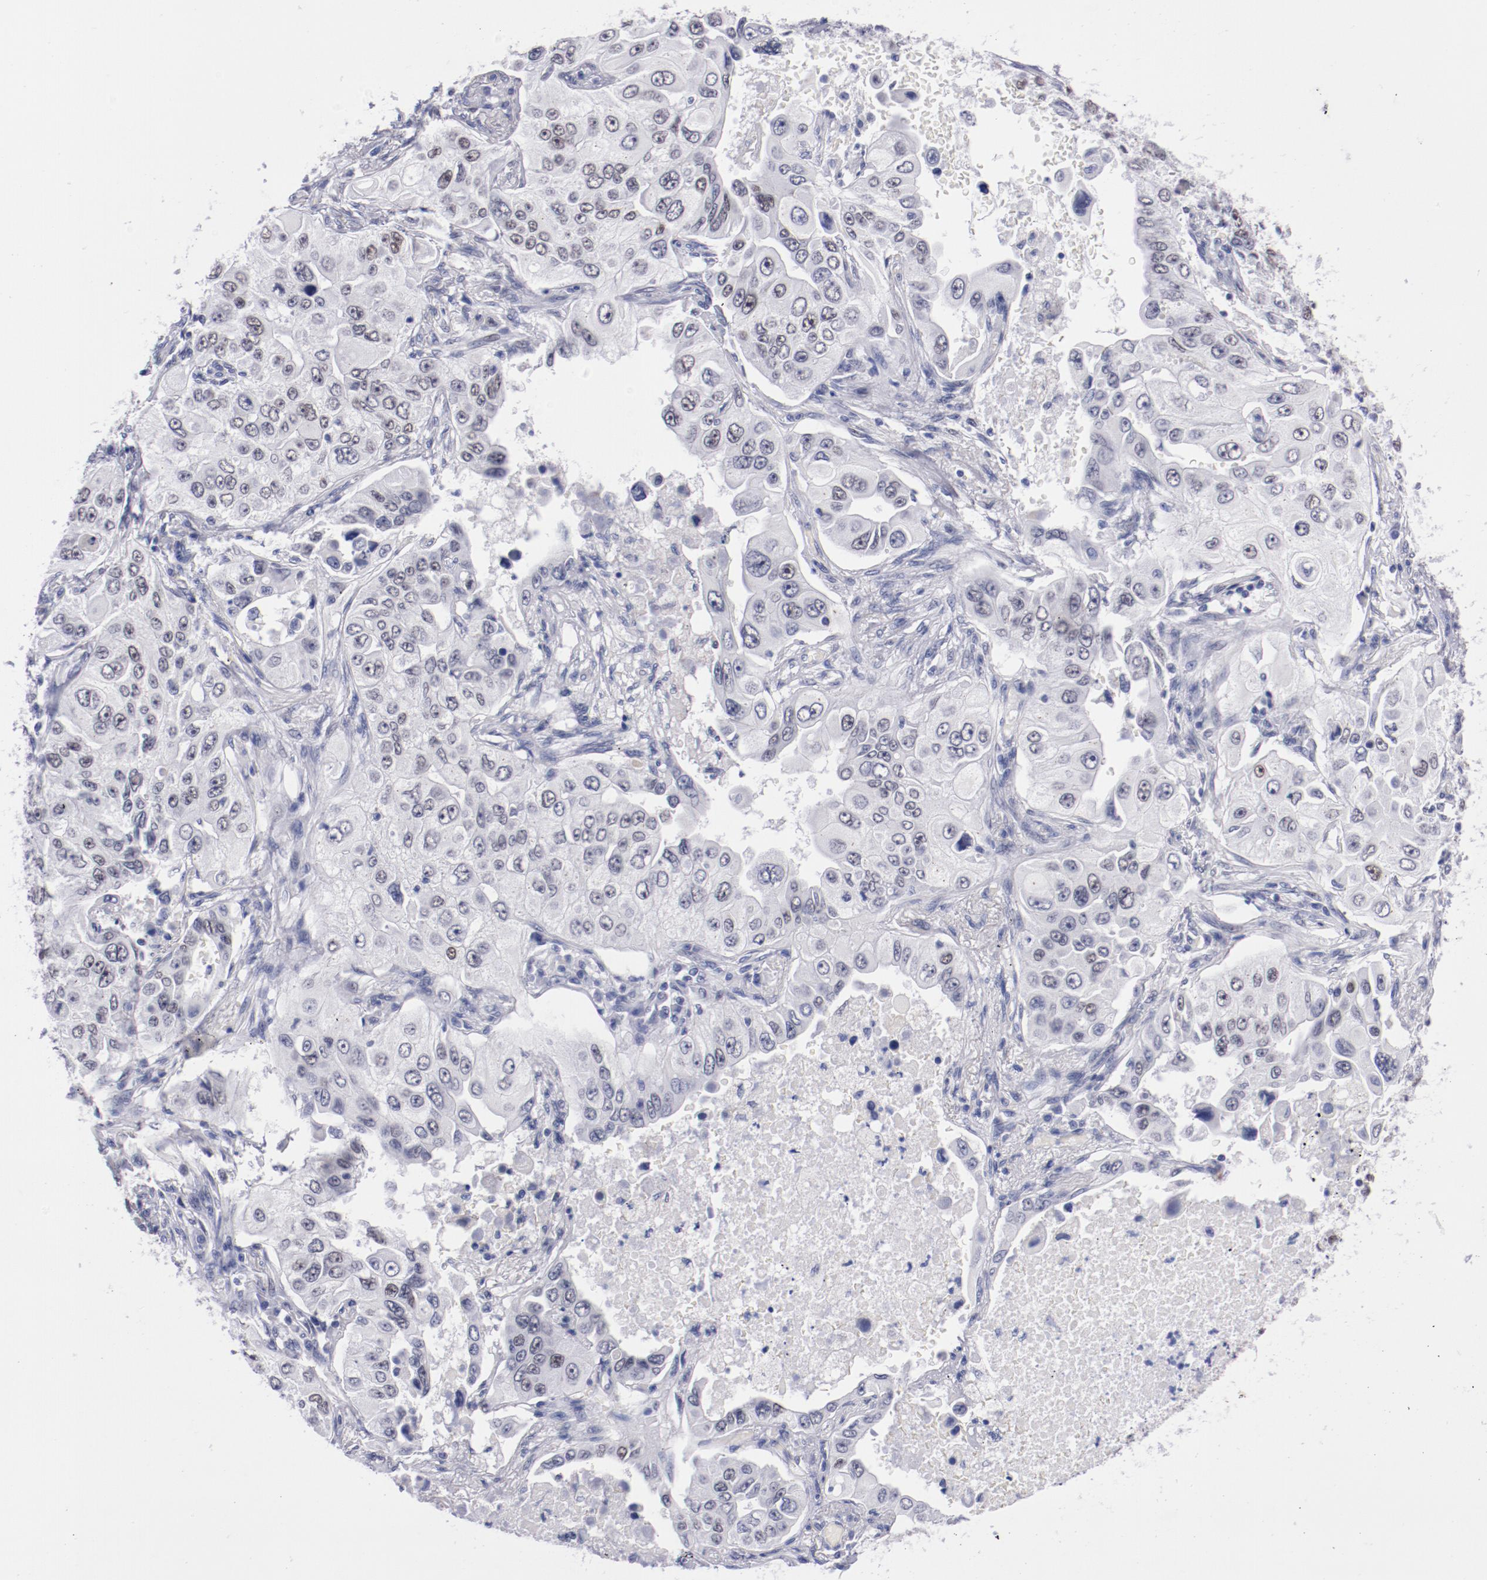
{"staining": {"intensity": "weak", "quantity": "<25%", "location": "nuclear"}, "tissue": "lung cancer", "cell_type": "Tumor cells", "image_type": "cancer", "snomed": [{"axis": "morphology", "description": "Adenocarcinoma, NOS"}, {"axis": "topography", "description": "Lung"}], "caption": "An image of human lung cancer is negative for staining in tumor cells.", "gene": "HNF1B", "patient": {"sex": "male", "age": 84}}